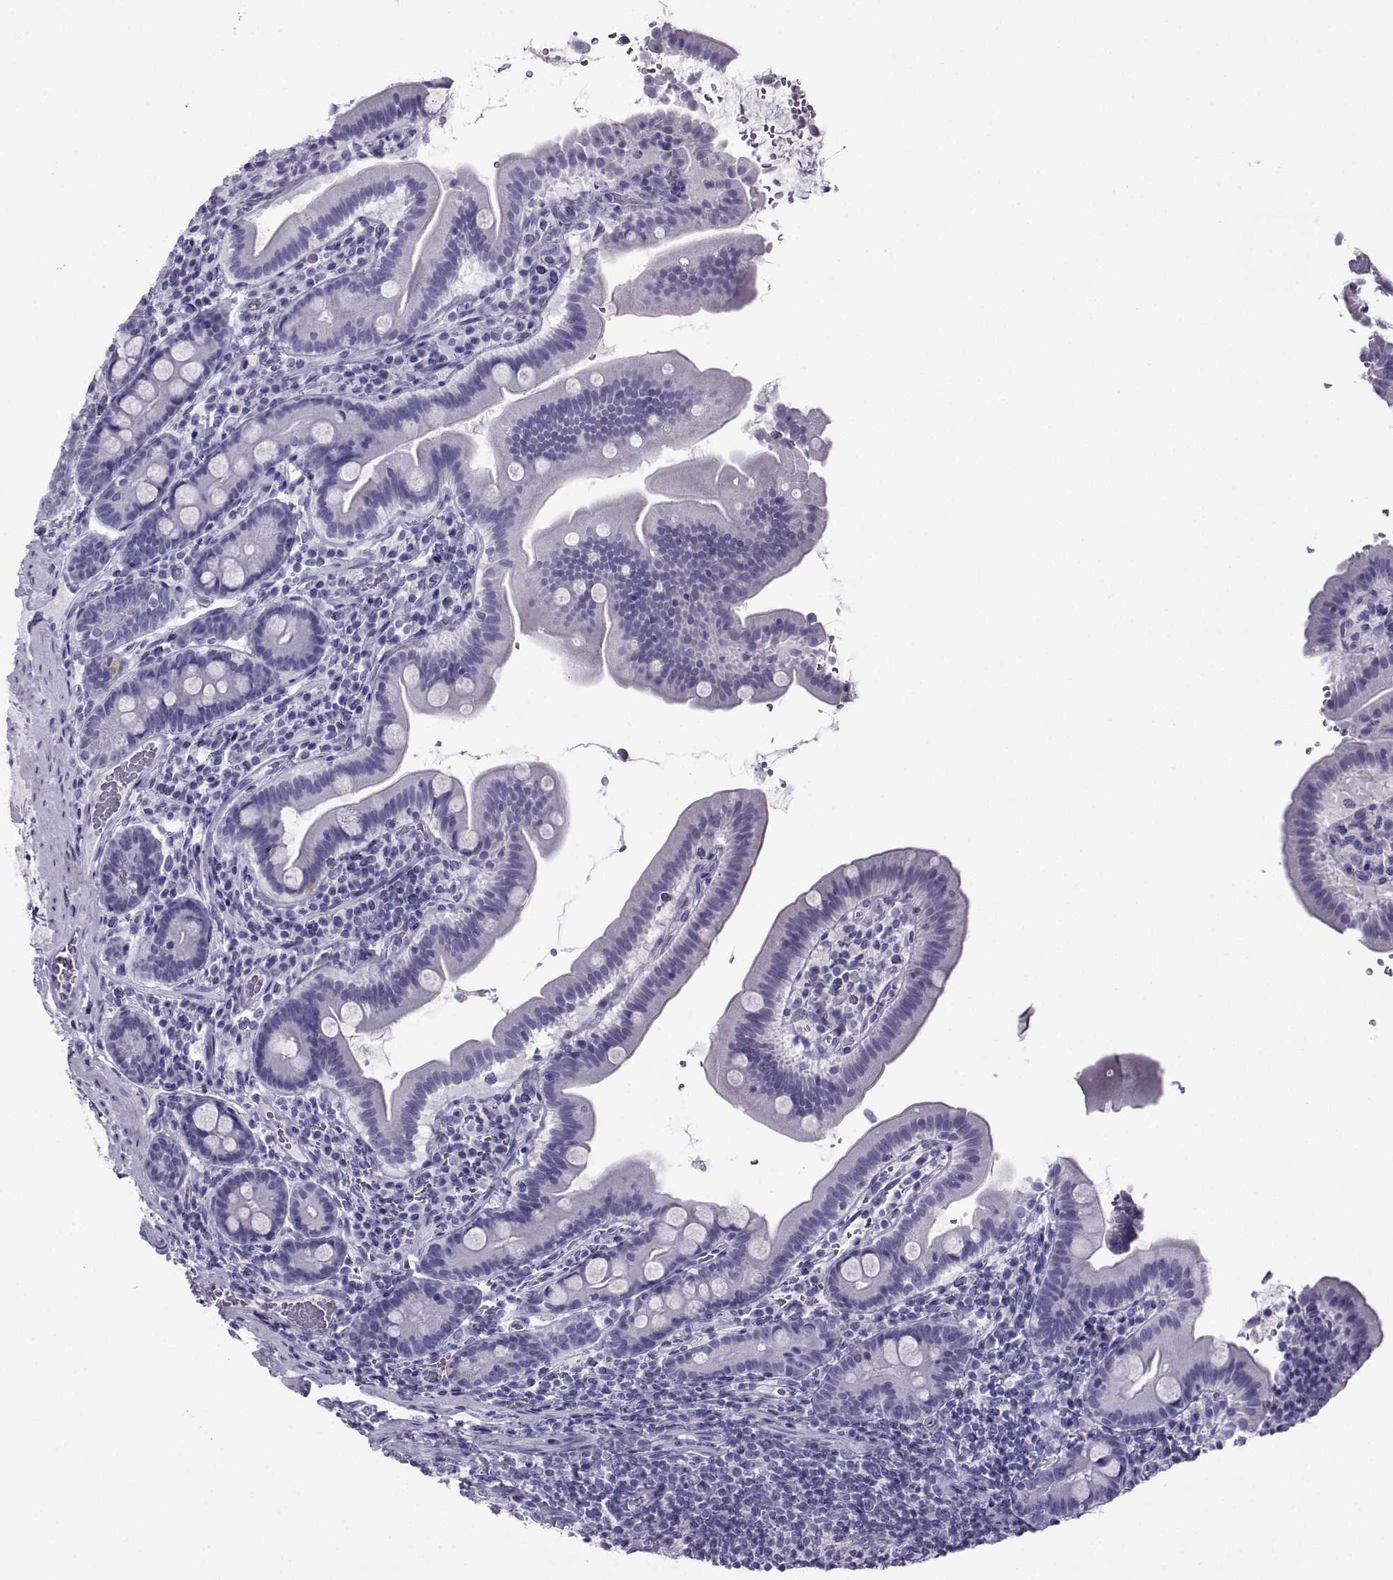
{"staining": {"intensity": "negative", "quantity": "none", "location": "none"}, "tissue": "small intestine", "cell_type": "Glandular cells", "image_type": "normal", "snomed": [{"axis": "morphology", "description": "Normal tissue, NOS"}, {"axis": "topography", "description": "Small intestine"}], "caption": "Photomicrograph shows no significant protein positivity in glandular cells of unremarkable small intestine. (IHC, brightfield microscopy, high magnification).", "gene": "CRYBB1", "patient": {"sex": "male", "age": 26}}